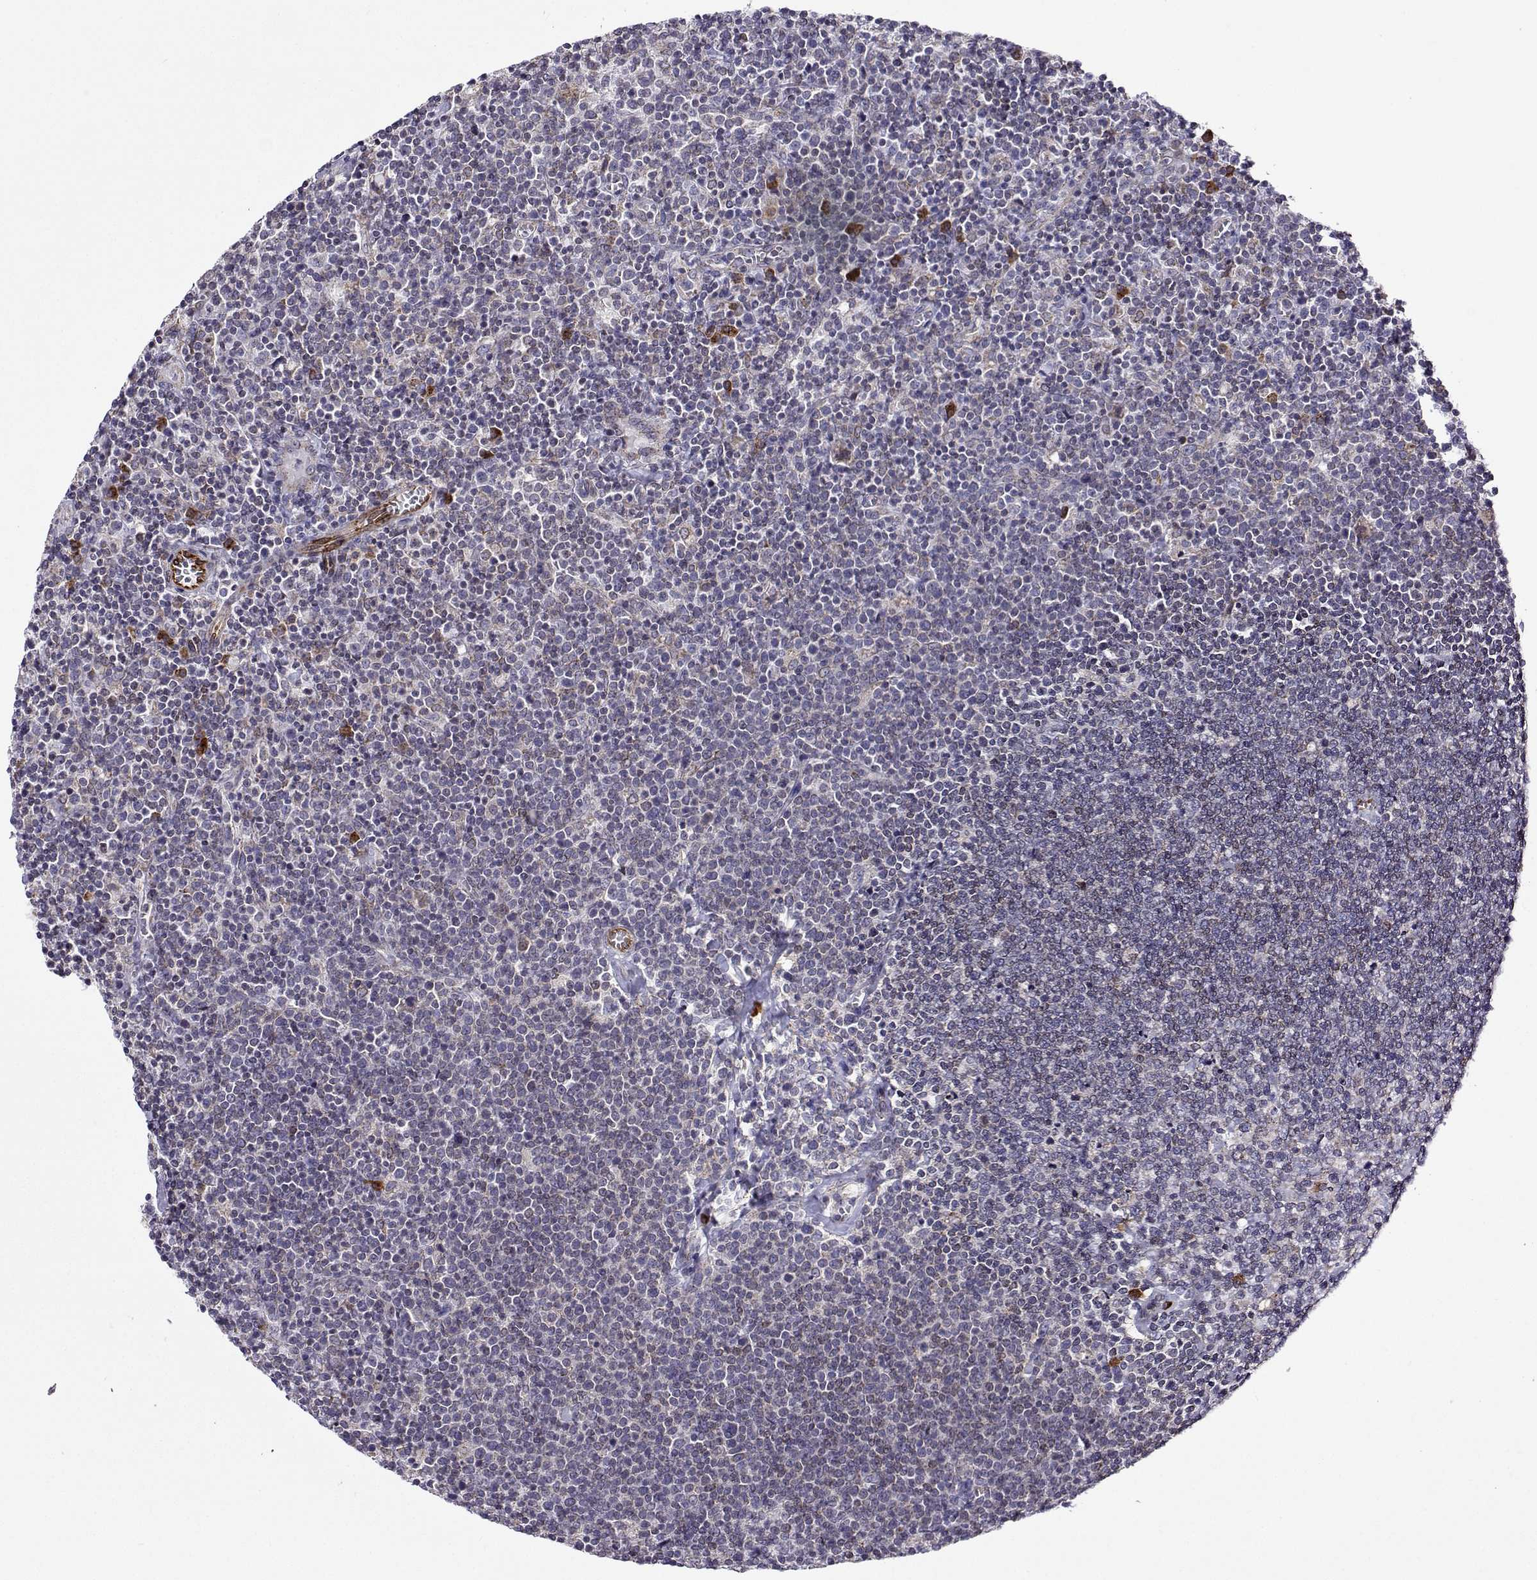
{"staining": {"intensity": "negative", "quantity": "none", "location": "none"}, "tissue": "lymphoma", "cell_type": "Tumor cells", "image_type": "cancer", "snomed": [{"axis": "morphology", "description": "Malignant lymphoma, non-Hodgkin's type, High grade"}, {"axis": "topography", "description": "Lymph node"}], "caption": "High power microscopy image of an IHC image of malignant lymphoma, non-Hodgkin's type (high-grade), revealing no significant staining in tumor cells. (DAB (3,3'-diaminobenzidine) immunohistochemistry visualized using brightfield microscopy, high magnification).", "gene": "PGRMC2", "patient": {"sex": "male", "age": 61}}